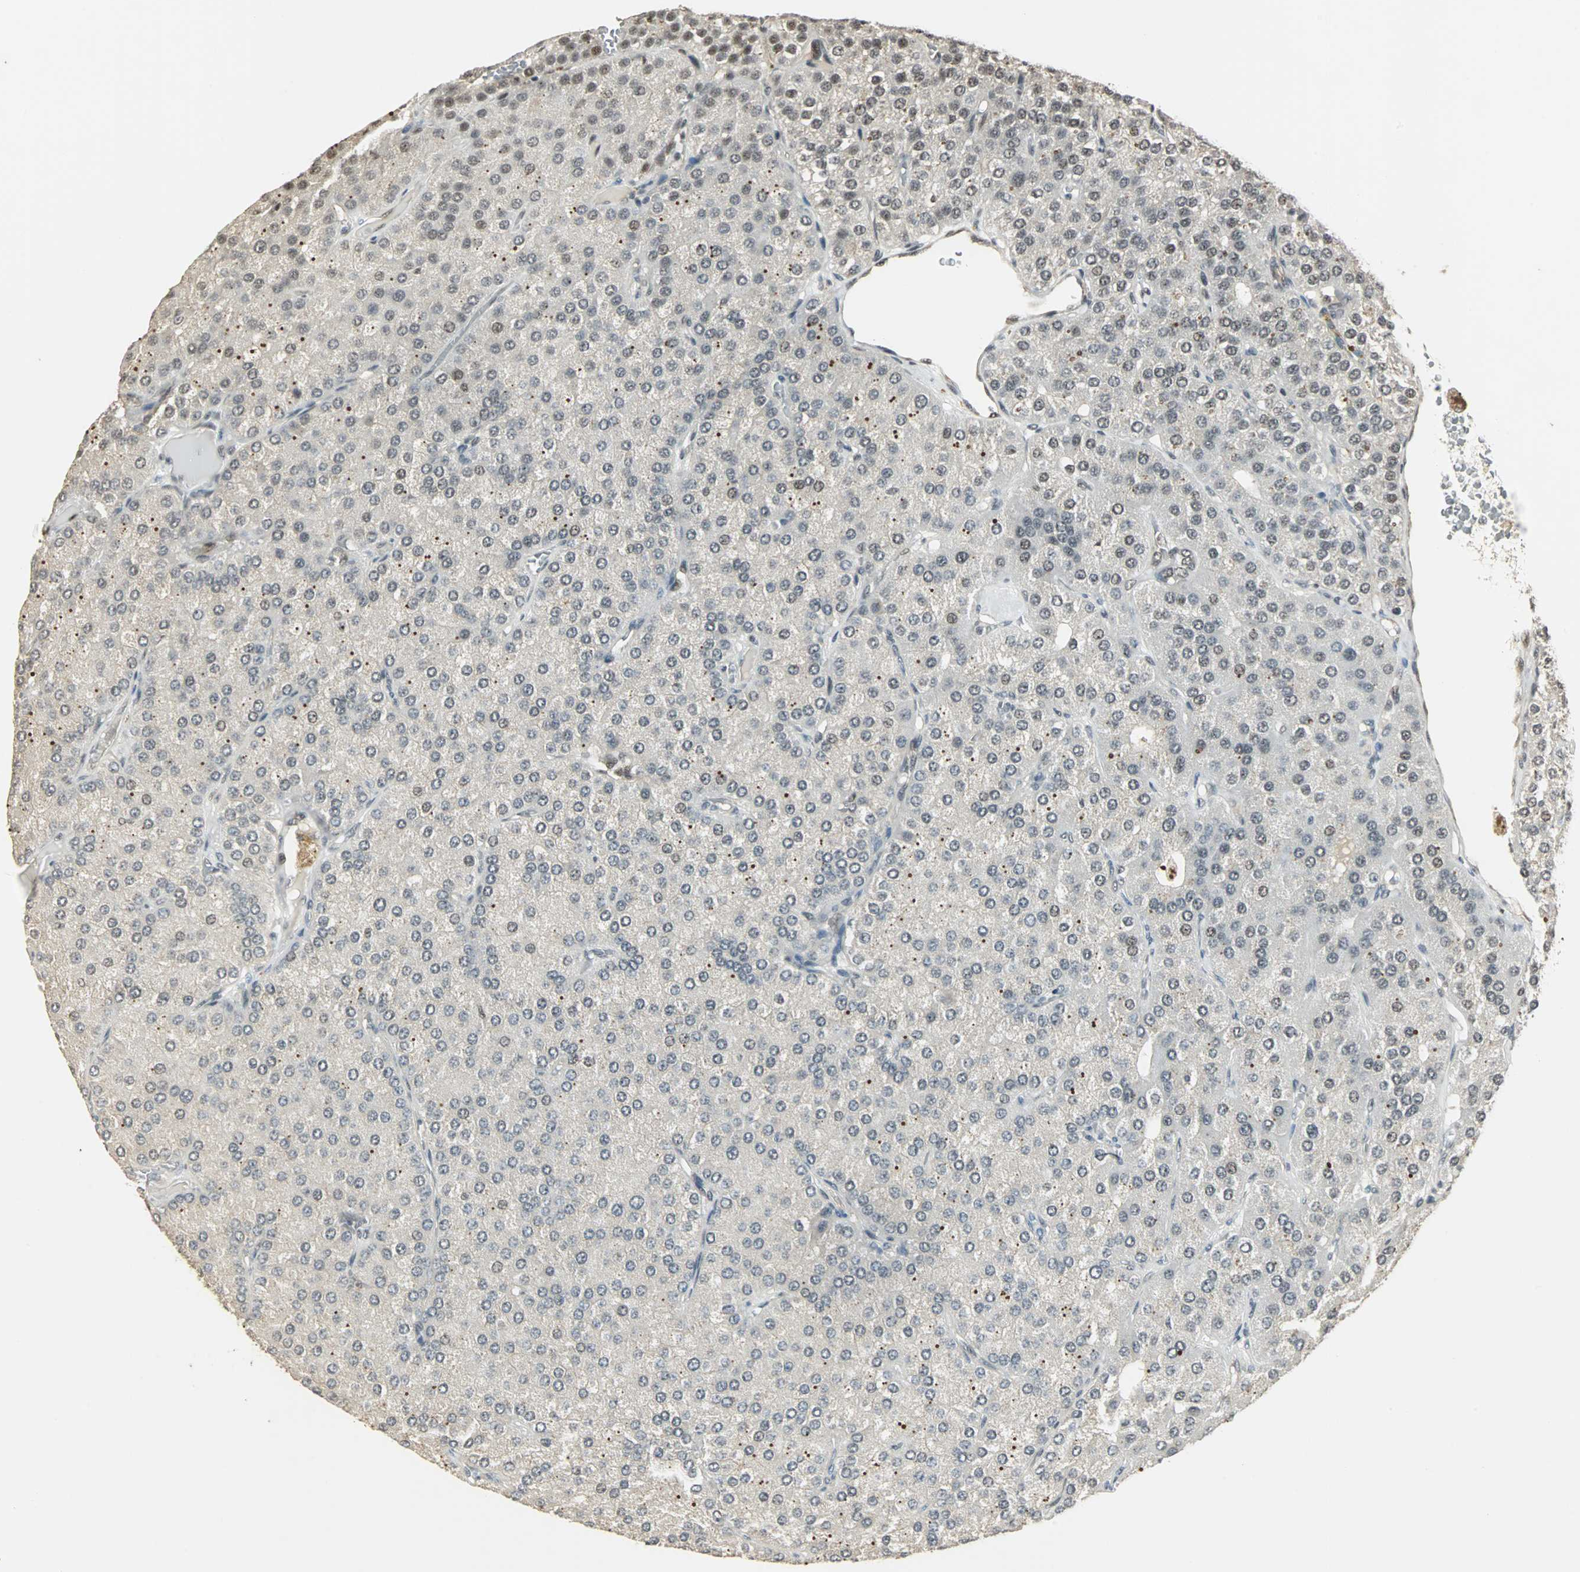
{"staining": {"intensity": "negative", "quantity": "none", "location": "none"}, "tissue": "parathyroid gland", "cell_type": "Glandular cells", "image_type": "normal", "snomed": [{"axis": "morphology", "description": "Normal tissue, NOS"}, {"axis": "morphology", "description": "Adenoma, NOS"}, {"axis": "topography", "description": "Parathyroid gland"}], "caption": "IHC of normal parathyroid gland shows no expression in glandular cells.", "gene": "MED4", "patient": {"sex": "female", "age": 86}}